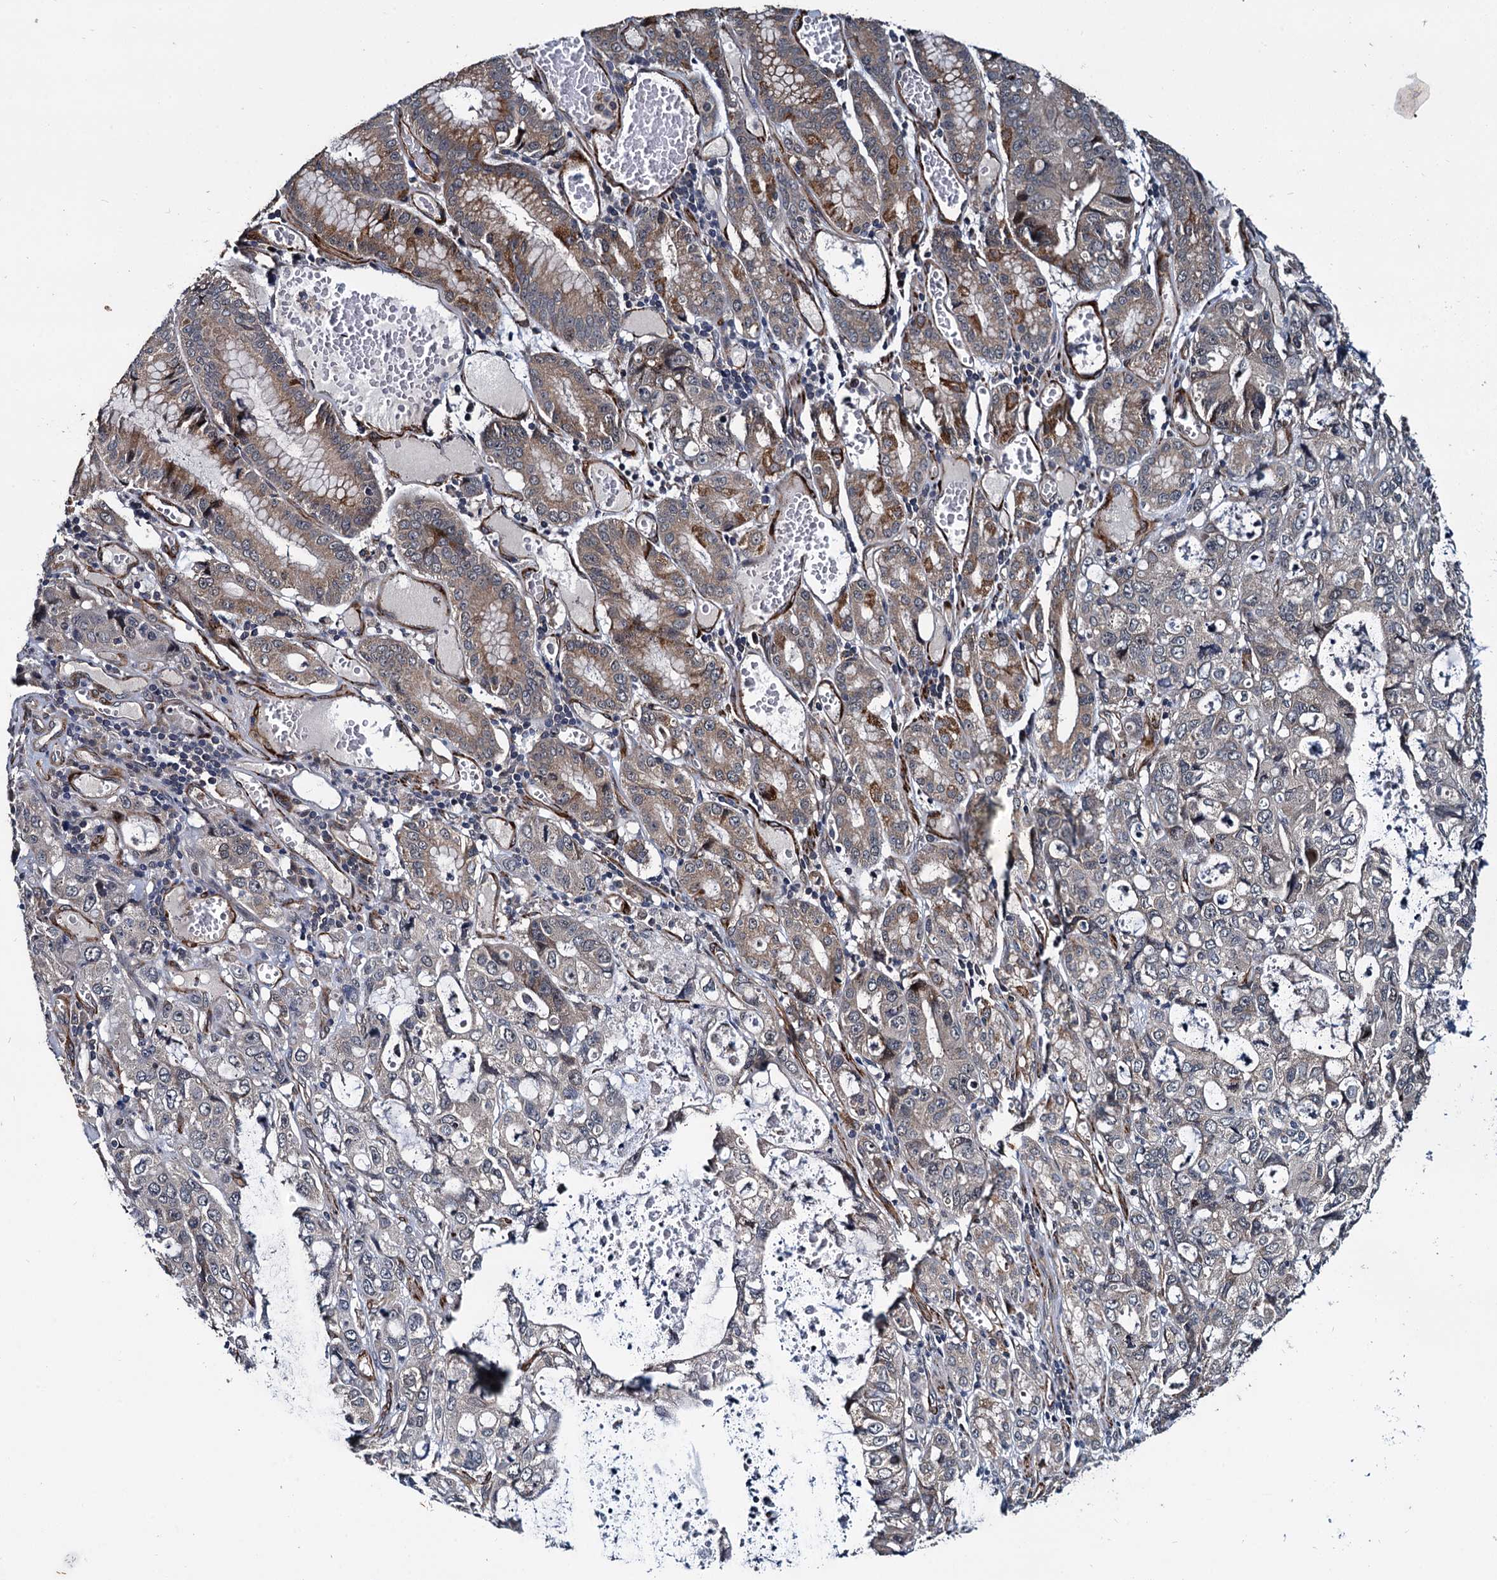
{"staining": {"intensity": "negative", "quantity": "none", "location": "none"}, "tissue": "stomach cancer", "cell_type": "Tumor cells", "image_type": "cancer", "snomed": [{"axis": "morphology", "description": "Adenocarcinoma, NOS"}, {"axis": "topography", "description": "Stomach, upper"}], "caption": "Protein analysis of adenocarcinoma (stomach) shows no significant positivity in tumor cells.", "gene": "ARHGAP42", "patient": {"sex": "female", "age": 52}}